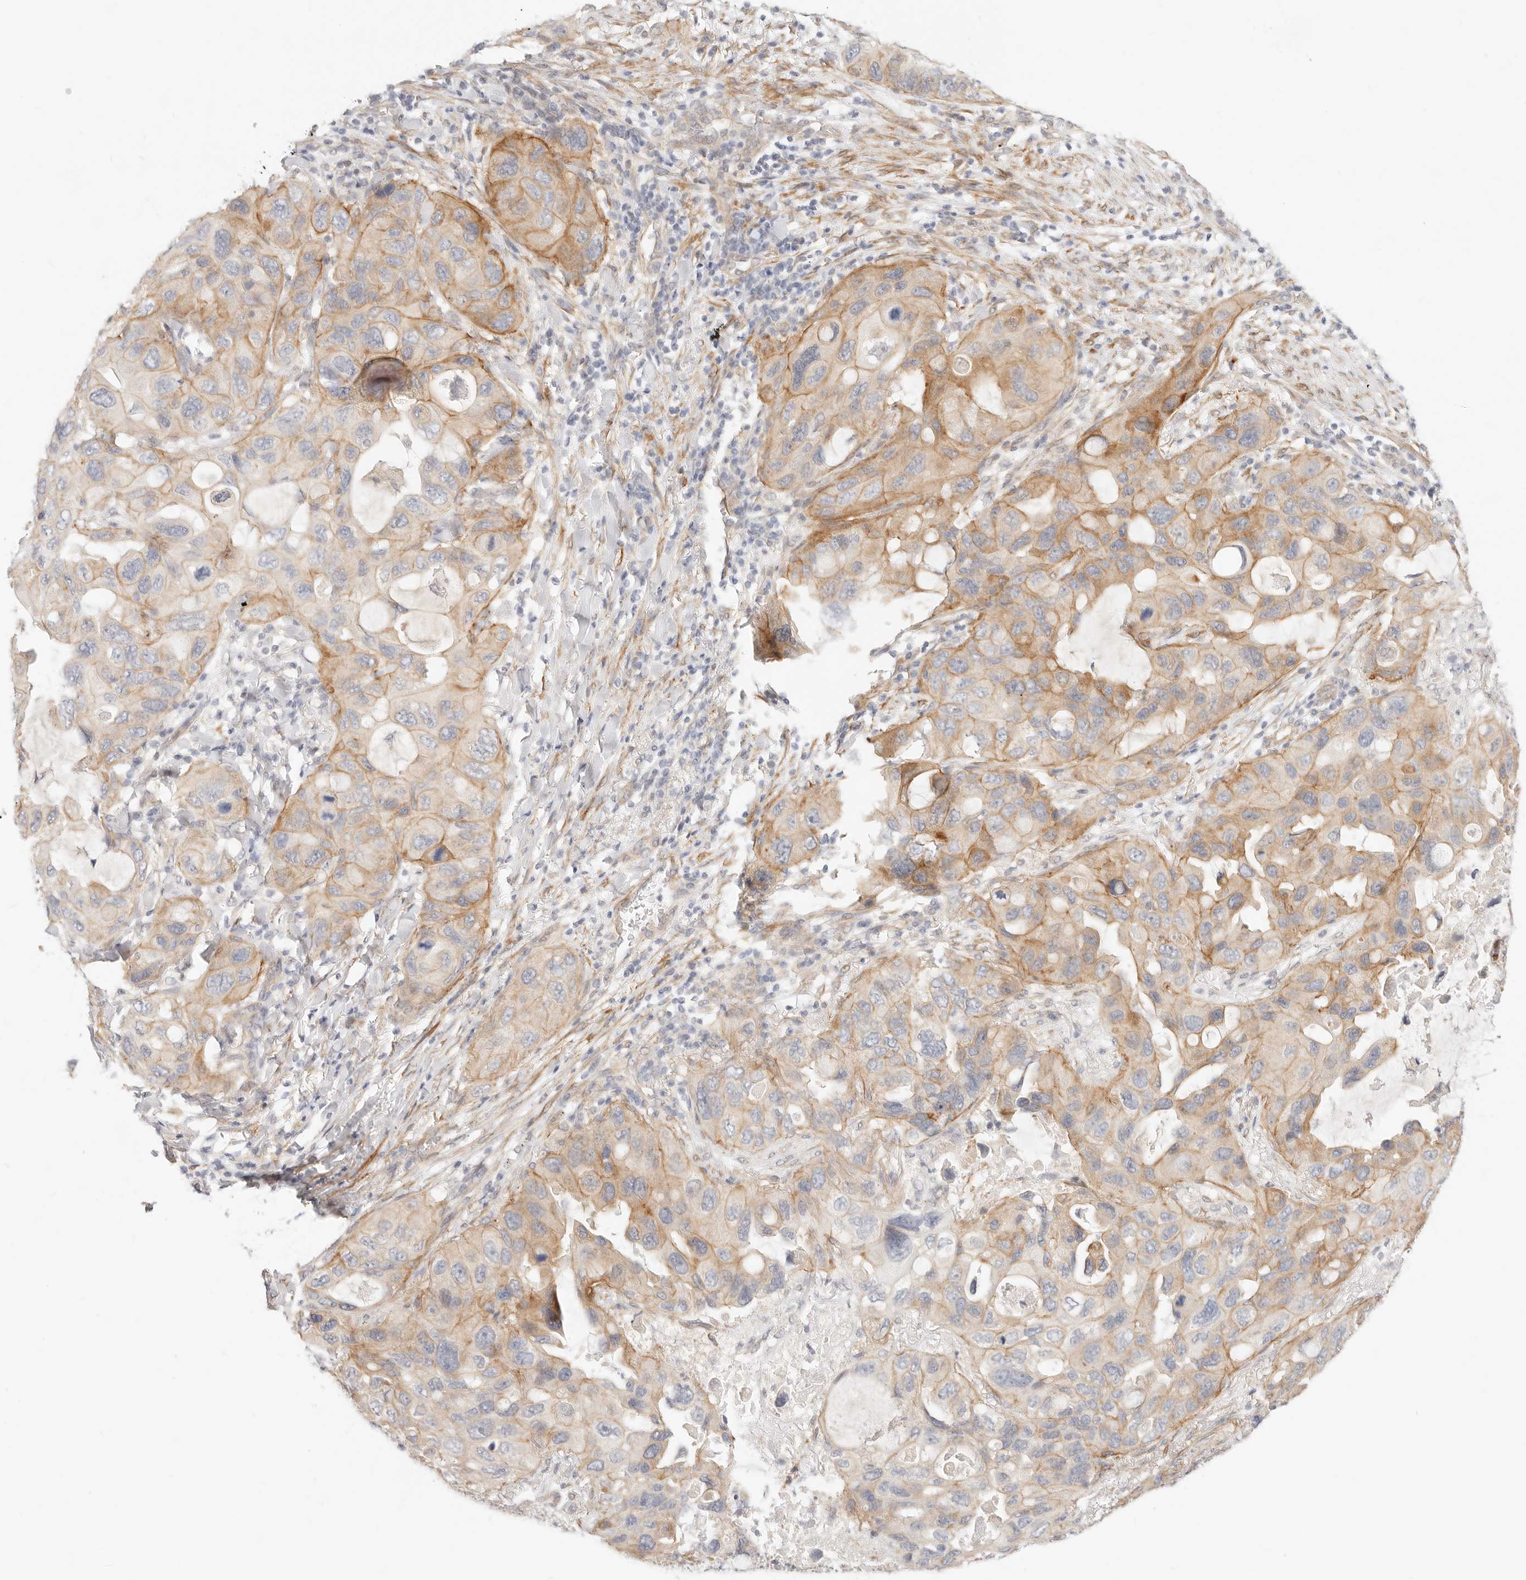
{"staining": {"intensity": "moderate", "quantity": ">75%", "location": "cytoplasmic/membranous"}, "tissue": "lung cancer", "cell_type": "Tumor cells", "image_type": "cancer", "snomed": [{"axis": "morphology", "description": "Squamous cell carcinoma, NOS"}, {"axis": "topography", "description": "Lung"}], "caption": "Approximately >75% of tumor cells in lung cancer (squamous cell carcinoma) demonstrate moderate cytoplasmic/membranous protein positivity as visualized by brown immunohistochemical staining.", "gene": "UBXN10", "patient": {"sex": "female", "age": 73}}